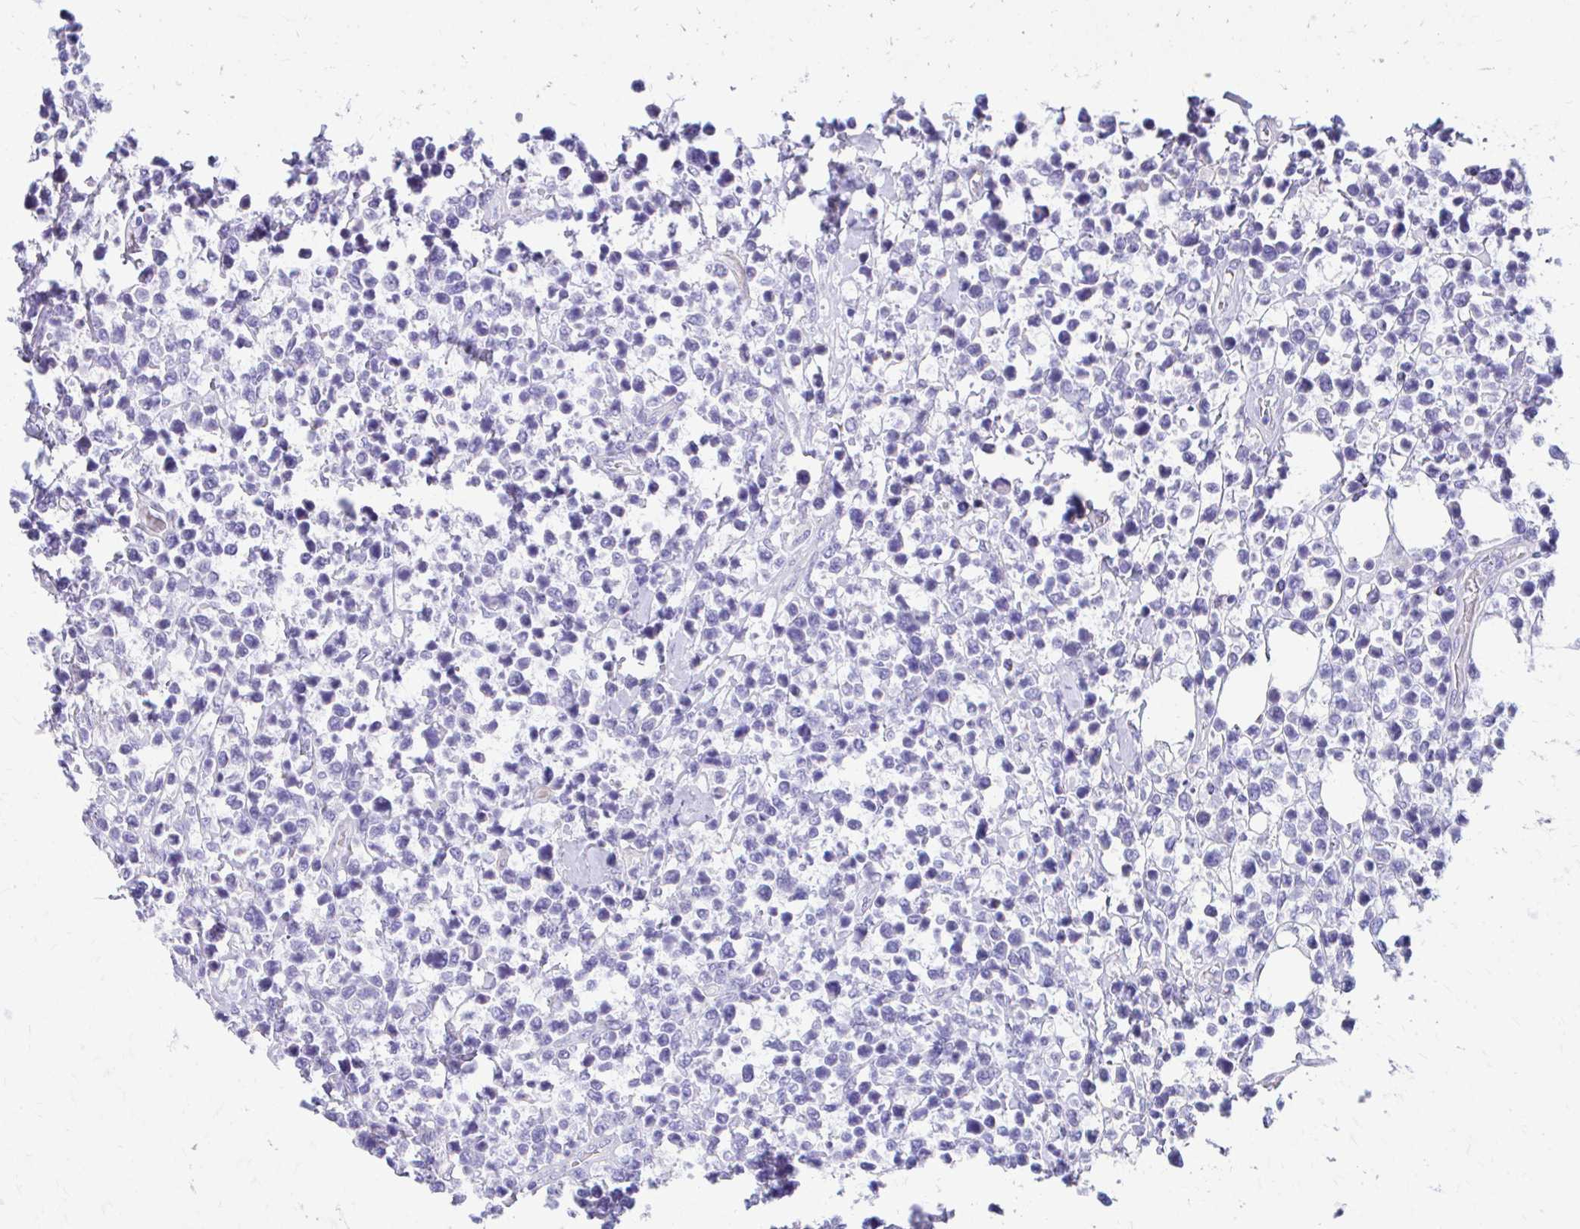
{"staining": {"intensity": "negative", "quantity": "none", "location": "none"}, "tissue": "lymphoma", "cell_type": "Tumor cells", "image_type": "cancer", "snomed": [{"axis": "morphology", "description": "Malignant lymphoma, non-Hodgkin's type, Low grade"}, {"axis": "topography", "description": "Lymph node"}], "caption": "The IHC photomicrograph has no significant positivity in tumor cells of low-grade malignant lymphoma, non-Hodgkin's type tissue.", "gene": "KRIT1", "patient": {"sex": "male", "age": 60}}